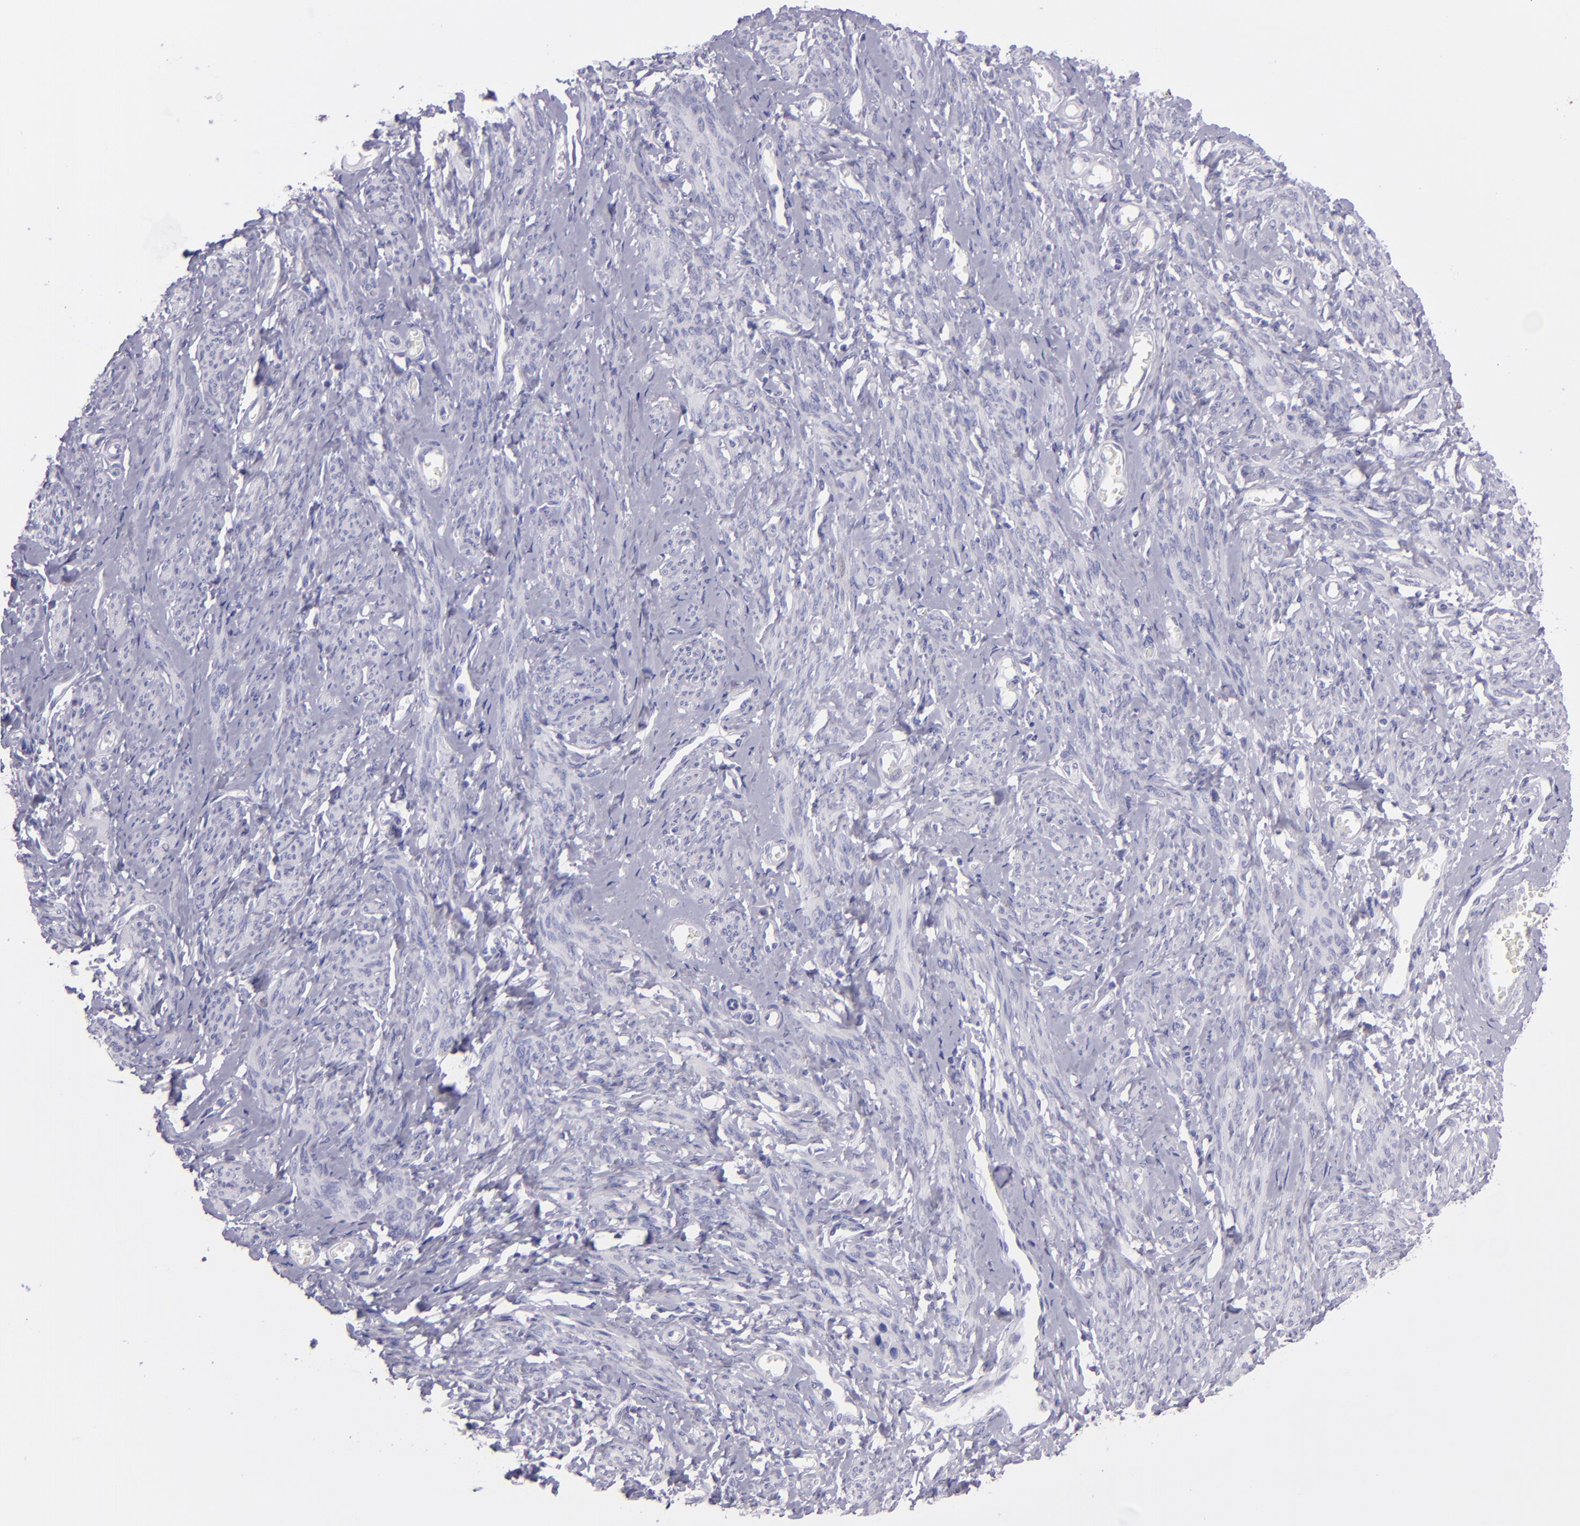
{"staining": {"intensity": "negative", "quantity": "none", "location": "none"}, "tissue": "smooth muscle", "cell_type": "Smooth muscle cells", "image_type": "normal", "snomed": [{"axis": "morphology", "description": "Normal tissue, NOS"}, {"axis": "topography", "description": "Cervix"}, {"axis": "topography", "description": "Endometrium"}], "caption": "Smooth muscle cells show no significant expression in unremarkable smooth muscle.", "gene": "TNNT3", "patient": {"sex": "female", "age": 65}}